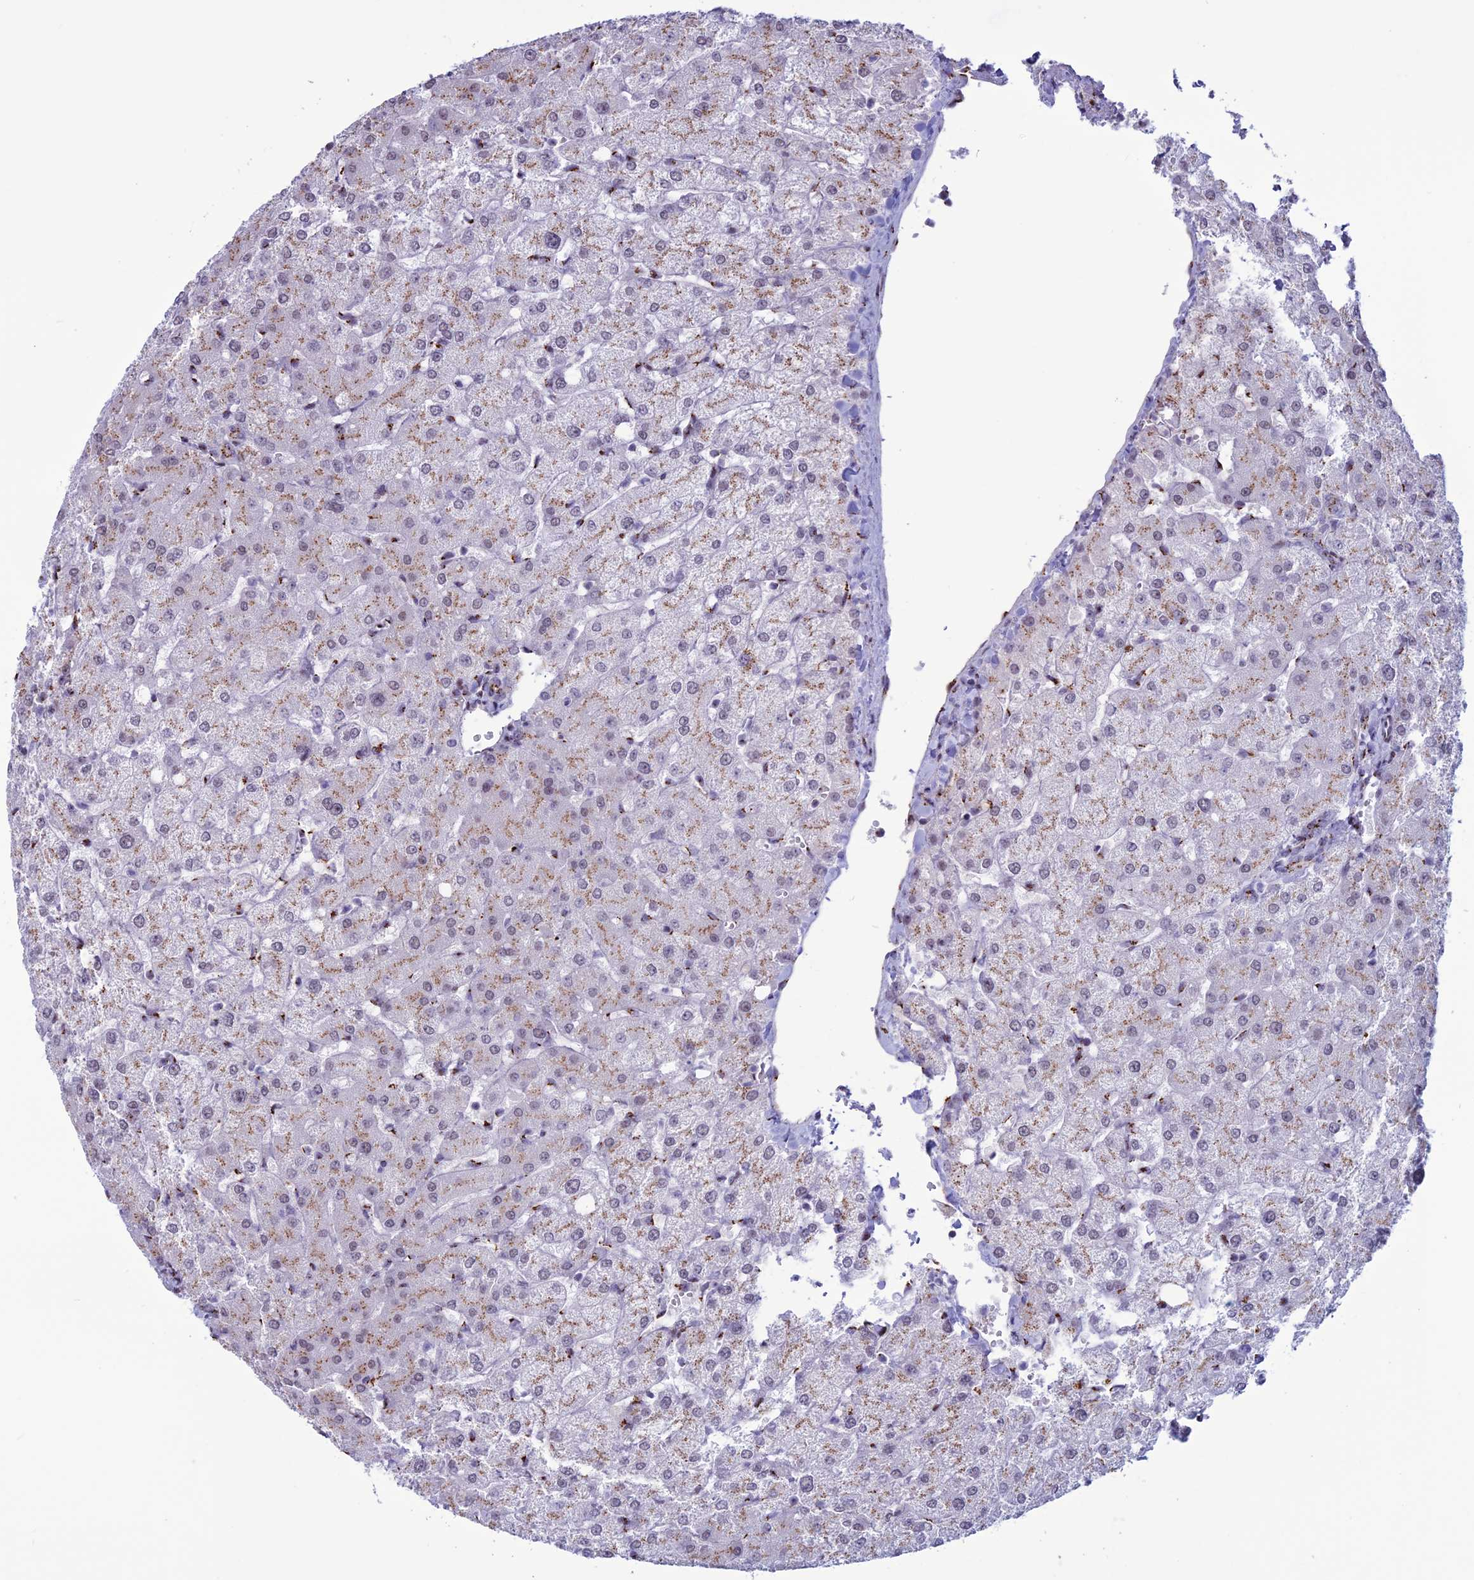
{"staining": {"intensity": "moderate", "quantity": "25%-75%", "location": "cytoplasmic/membranous"}, "tissue": "liver", "cell_type": "Cholangiocytes", "image_type": "normal", "snomed": [{"axis": "morphology", "description": "Normal tissue, NOS"}, {"axis": "topography", "description": "Liver"}], "caption": "Normal liver was stained to show a protein in brown. There is medium levels of moderate cytoplasmic/membranous expression in approximately 25%-75% of cholangiocytes. (Brightfield microscopy of DAB IHC at high magnification).", "gene": "PLEKHA4", "patient": {"sex": "female", "age": 54}}